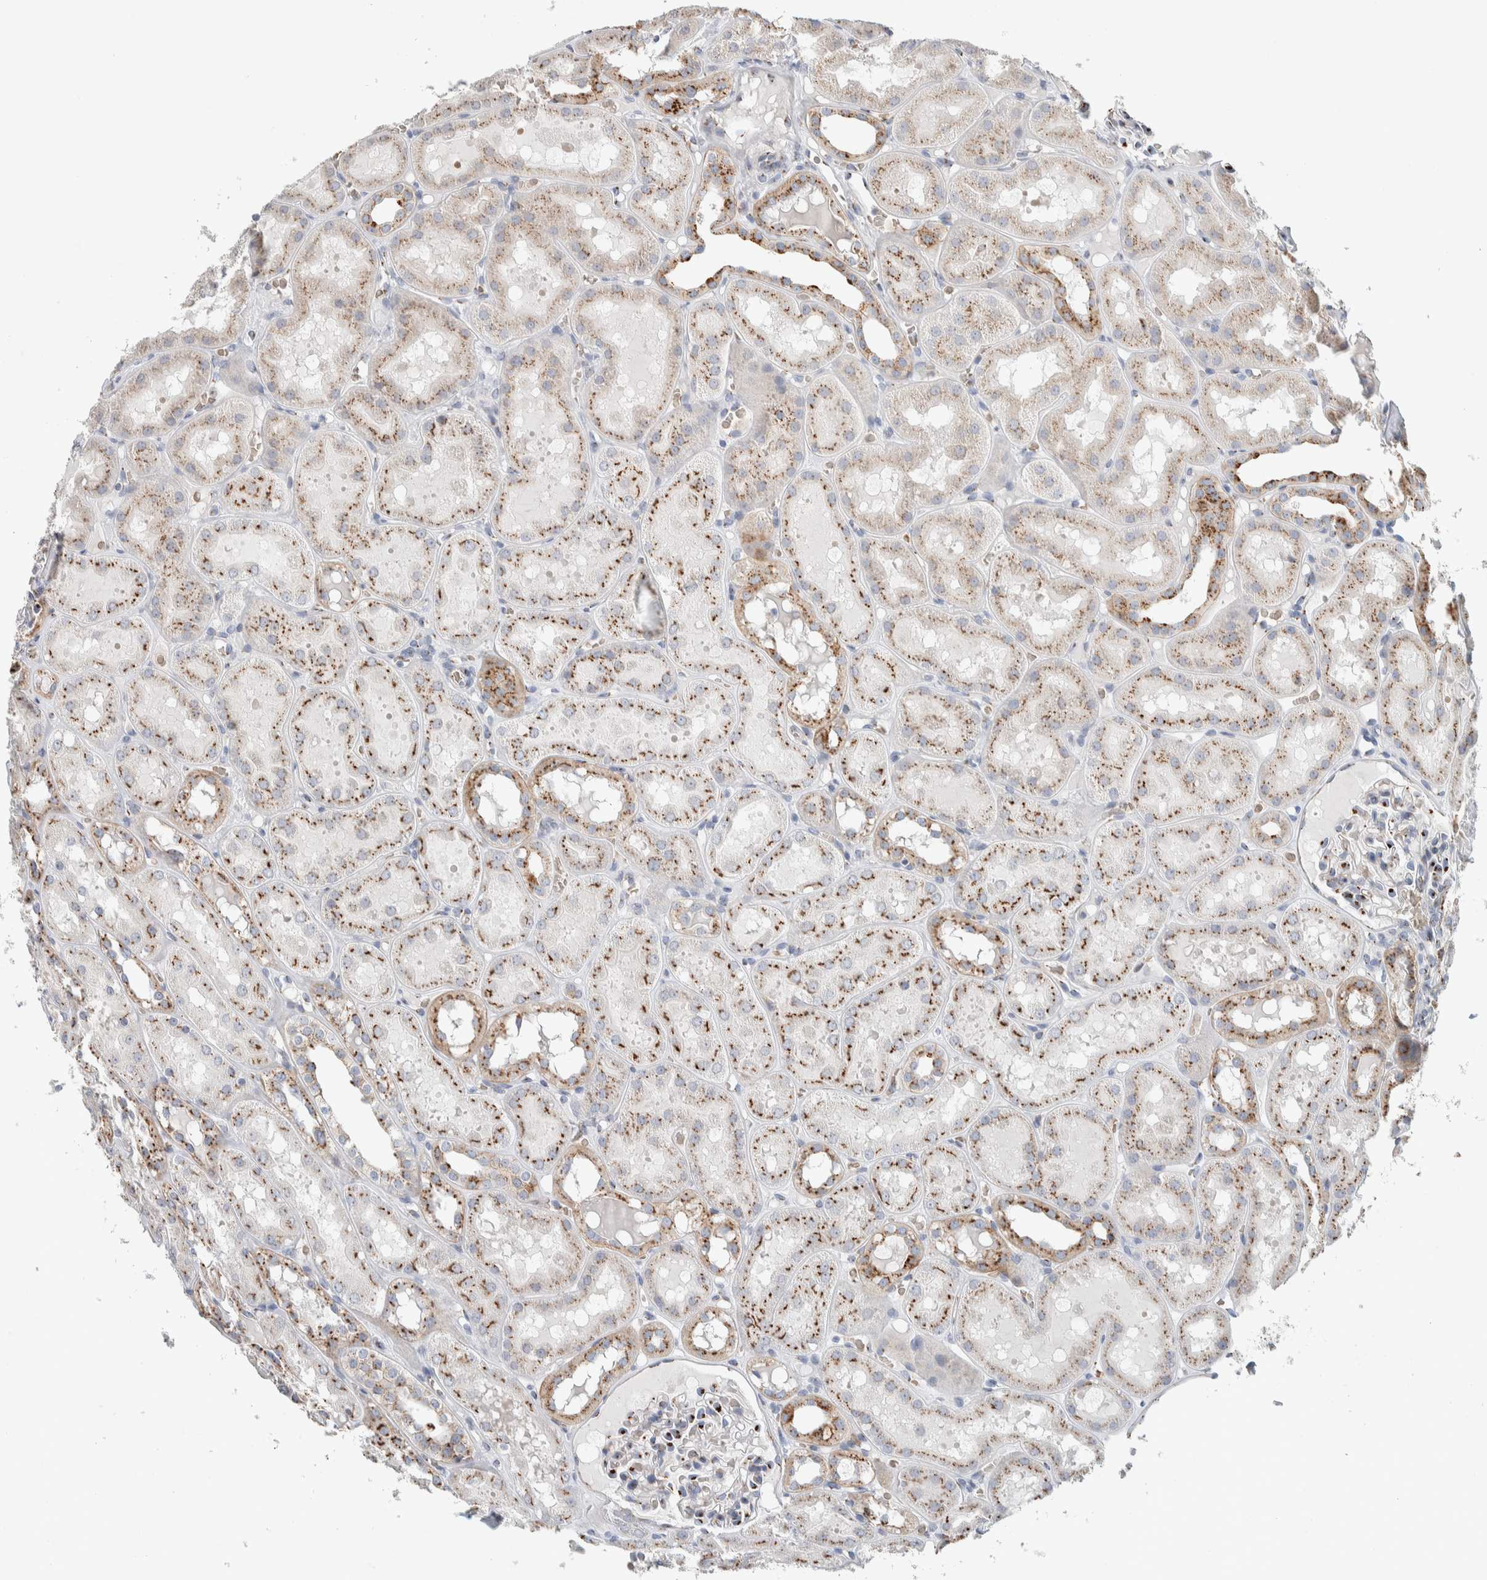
{"staining": {"intensity": "strong", "quantity": "<25%", "location": "cytoplasmic/membranous"}, "tissue": "kidney", "cell_type": "Cells in glomeruli", "image_type": "normal", "snomed": [{"axis": "morphology", "description": "Normal tissue, NOS"}, {"axis": "topography", "description": "Kidney"}, {"axis": "topography", "description": "Urinary bladder"}], "caption": "Strong cytoplasmic/membranous staining for a protein is seen in approximately <25% of cells in glomeruli of normal kidney using immunohistochemistry (IHC).", "gene": "SLC38A10", "patient": {"sex": "male", "age": 16}}